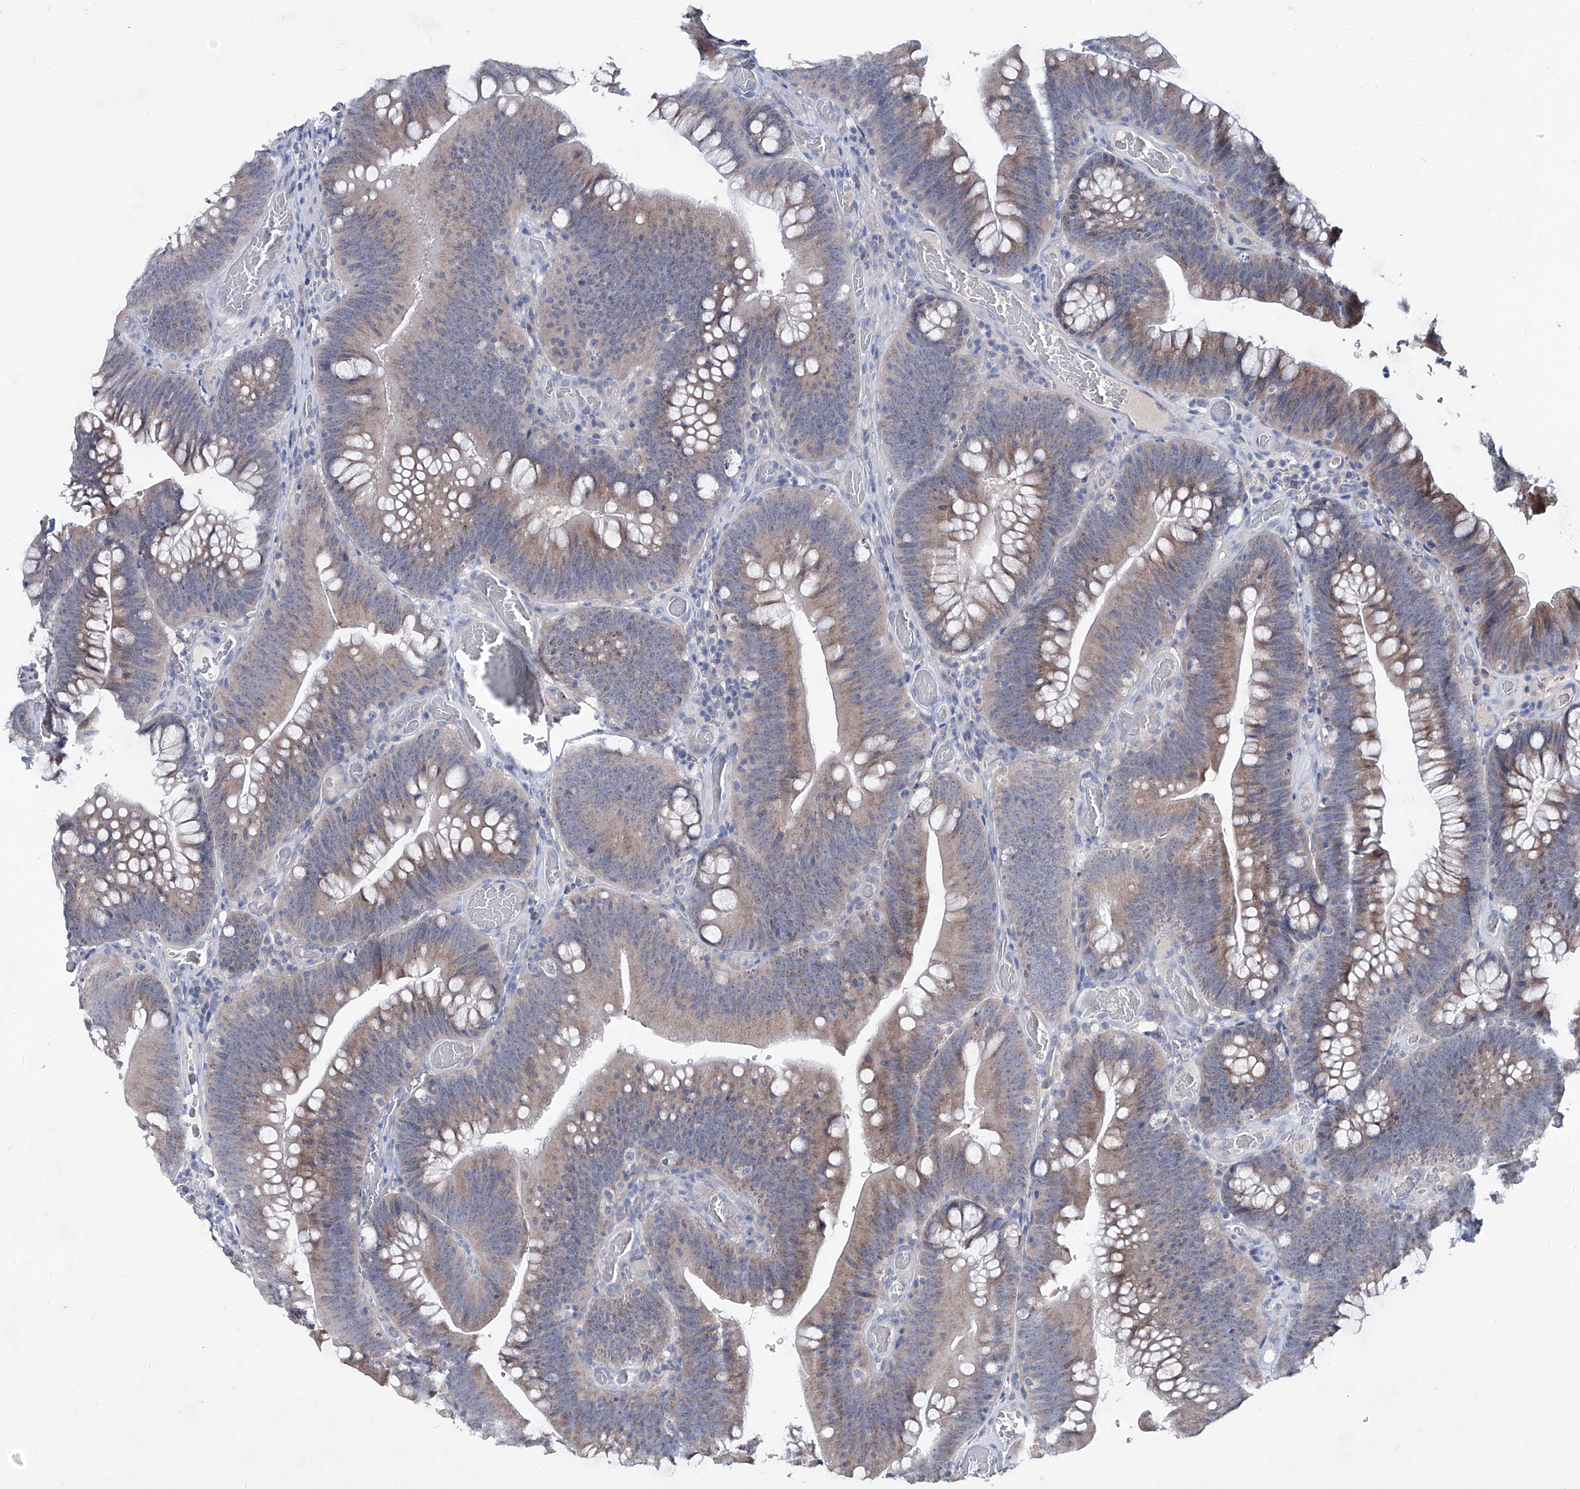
{"staining": {"intensity": "weak", "quantity": ">75%", "location": "cytoplasmic/membranous"}, "tissue": "colorectal cancer", "cell_type": "Tumor cells", "image_type": "cancer", "snomed": [{"axis": "morphology", "description": "Normal tissue, NOS"}, {"axis": "topography", "description": "Colon"}], "caption": "IHC (DAB) staining of human colorectal cancer shows weak cytoplasmic/membranous protein expression in about >75% of tumor cells.", "gene": "KLHL17", "patient": {"sex": "female", "age": 82}}